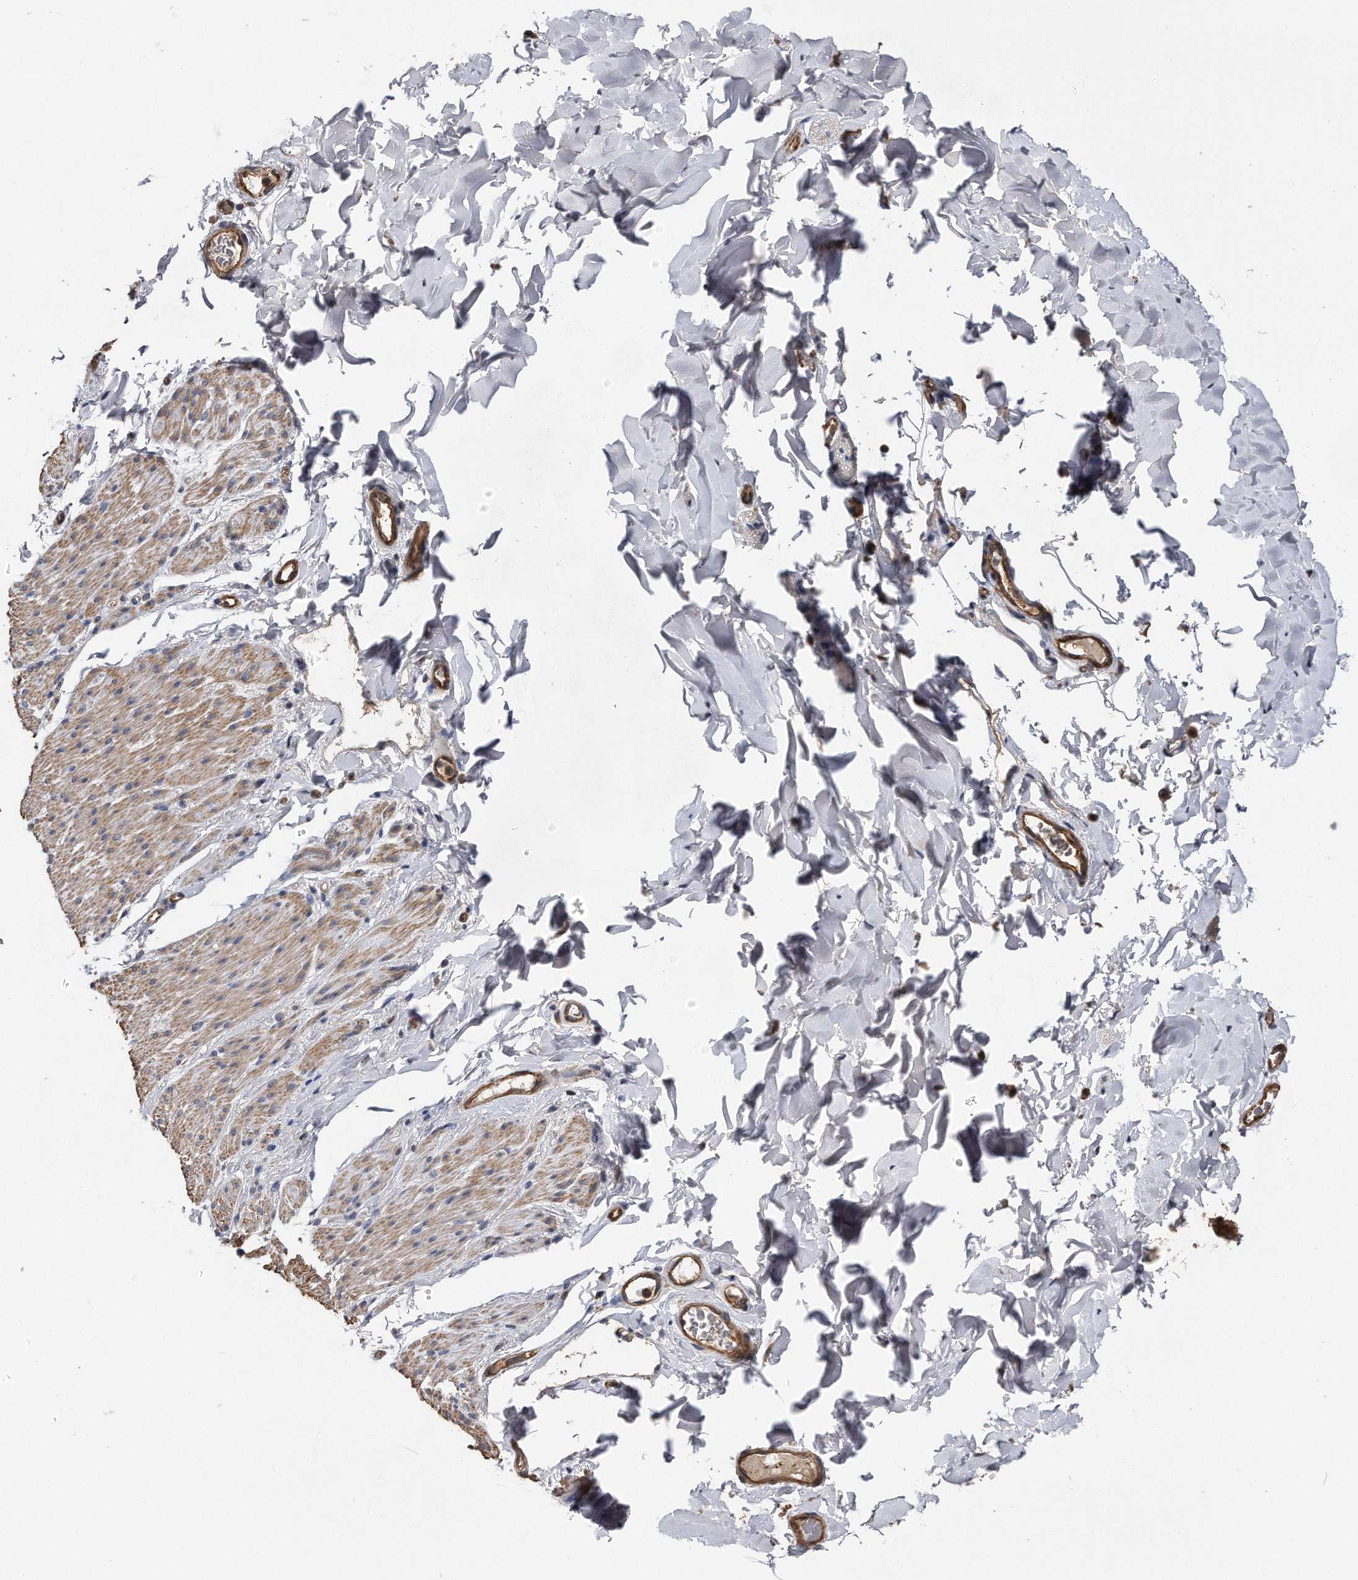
{"staining": {"intensity": "weak", "quantity": ">75%", "location": "cytoplasmic/membranous"}, "tissue": "smooth muscle", "cell_type": "Smooth muscle cells", "image_type": "normal", "snomed": [{"axis": "morphology", "description": "Normal tissue, NOS"}, {"axis": "topography", "description": "Colon"}, {"axis": "topography", "description": "Peripheral nerve tissue"}], "caption": "Smooth muscle cells reveal low levels of weak cytoplasmic/membranous positivity in about >75% of cells in unremarkable smooth muscle. Nuclei are stained in blue.", "gene": "KCND3", "patient": {"sex": "female", "age": 61}}